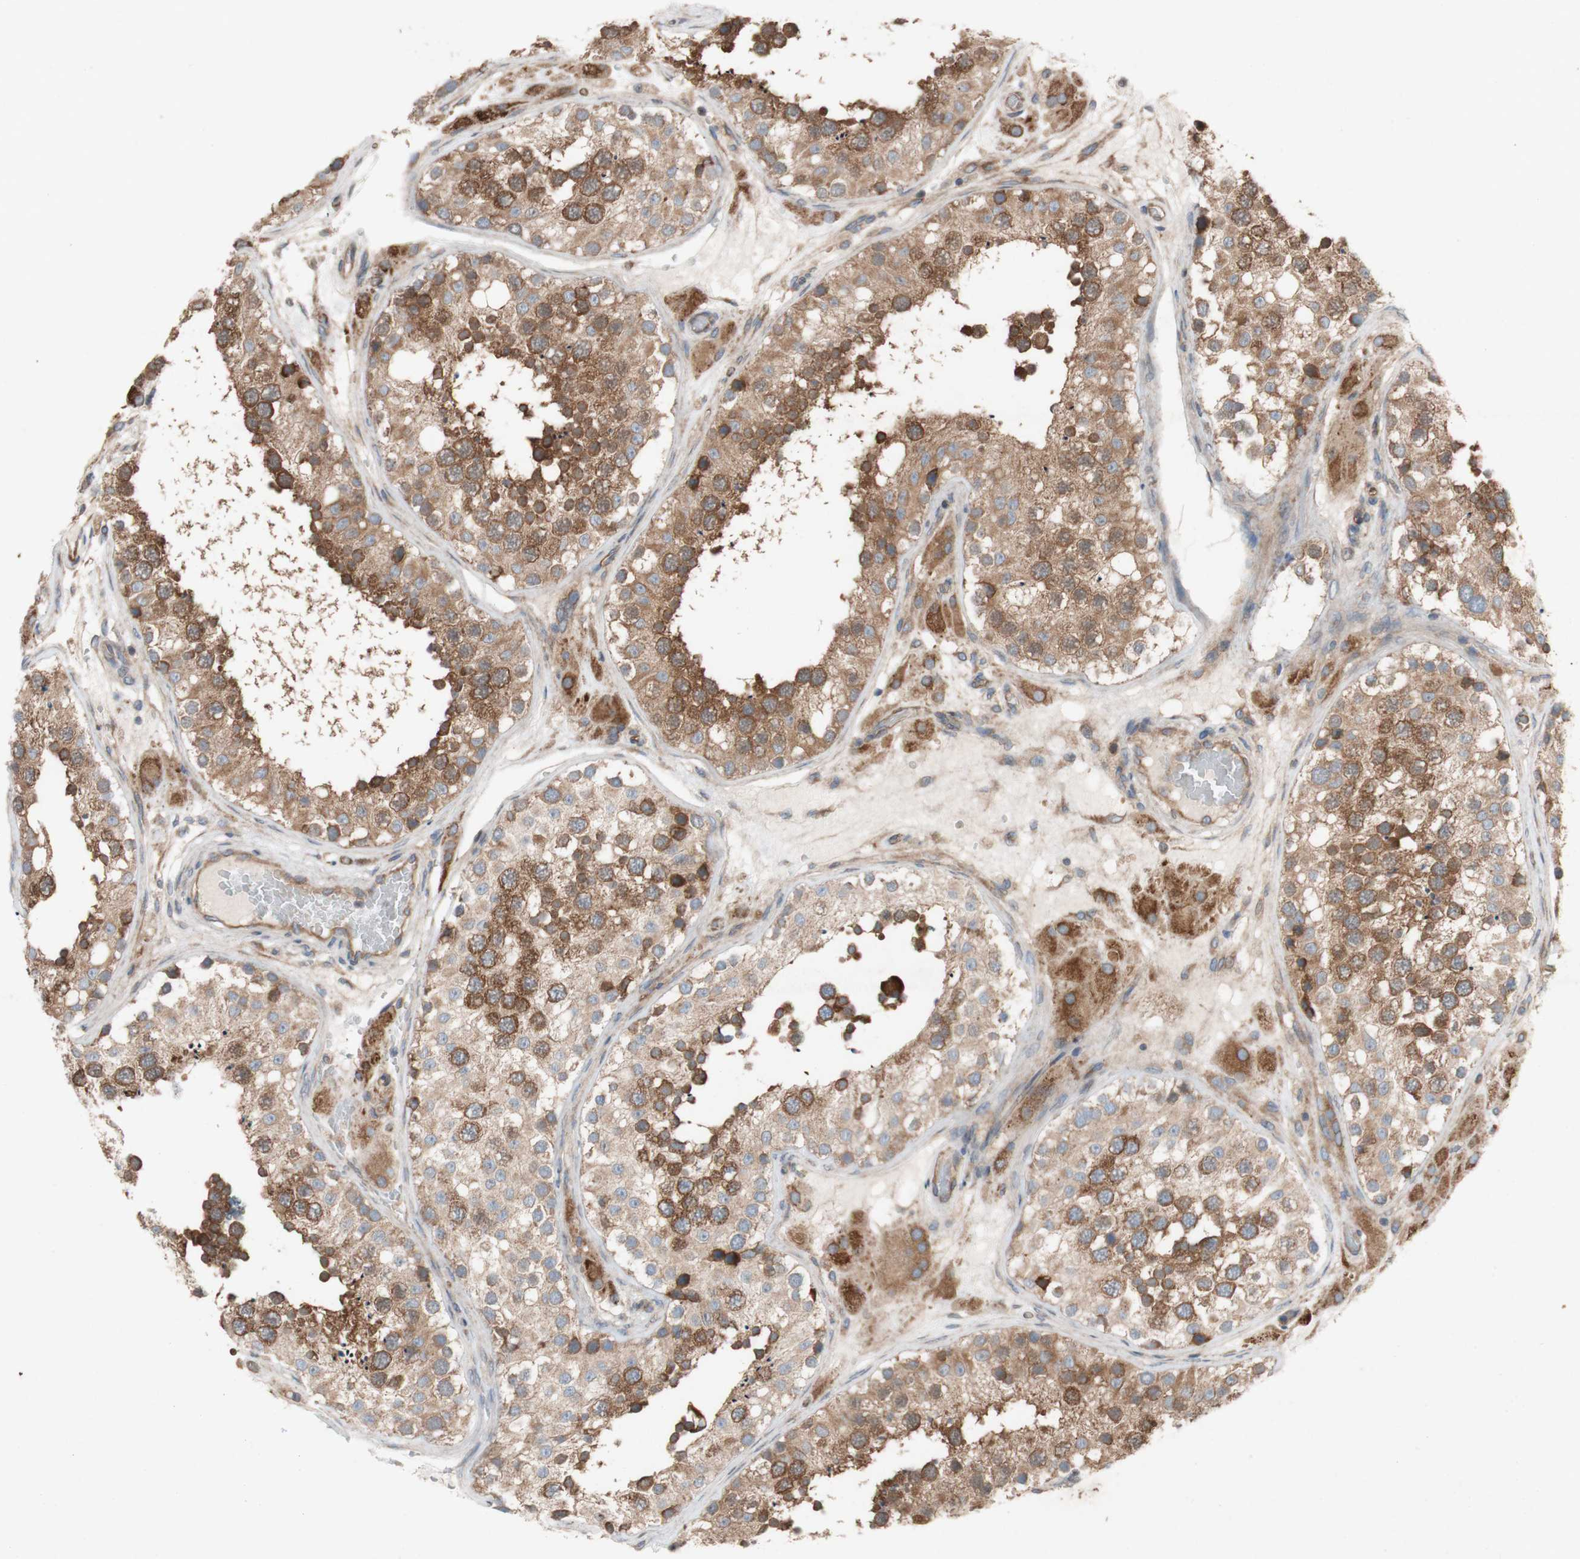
{"staining": {"intensity": "moderate", "quantity": ">75%", "location": "cytoplasmic/membranous"}, "tissue": "testis", "cell_type": "Cells in seminiferous ducts", "image_type": "normal", "snomed": [{"axis": "morphology", "description": "Normal tissue, NOS"}, {"axis": "topography", "description": "Testis"}], "caption": "Protein staining exhibits moderate cytoplasmic/membranous positivity in approximately >75% of cells in seminiferous ducts in unremarkable testis.", "gene": "TST", "patient": {"sex": "male", "age": 26}}